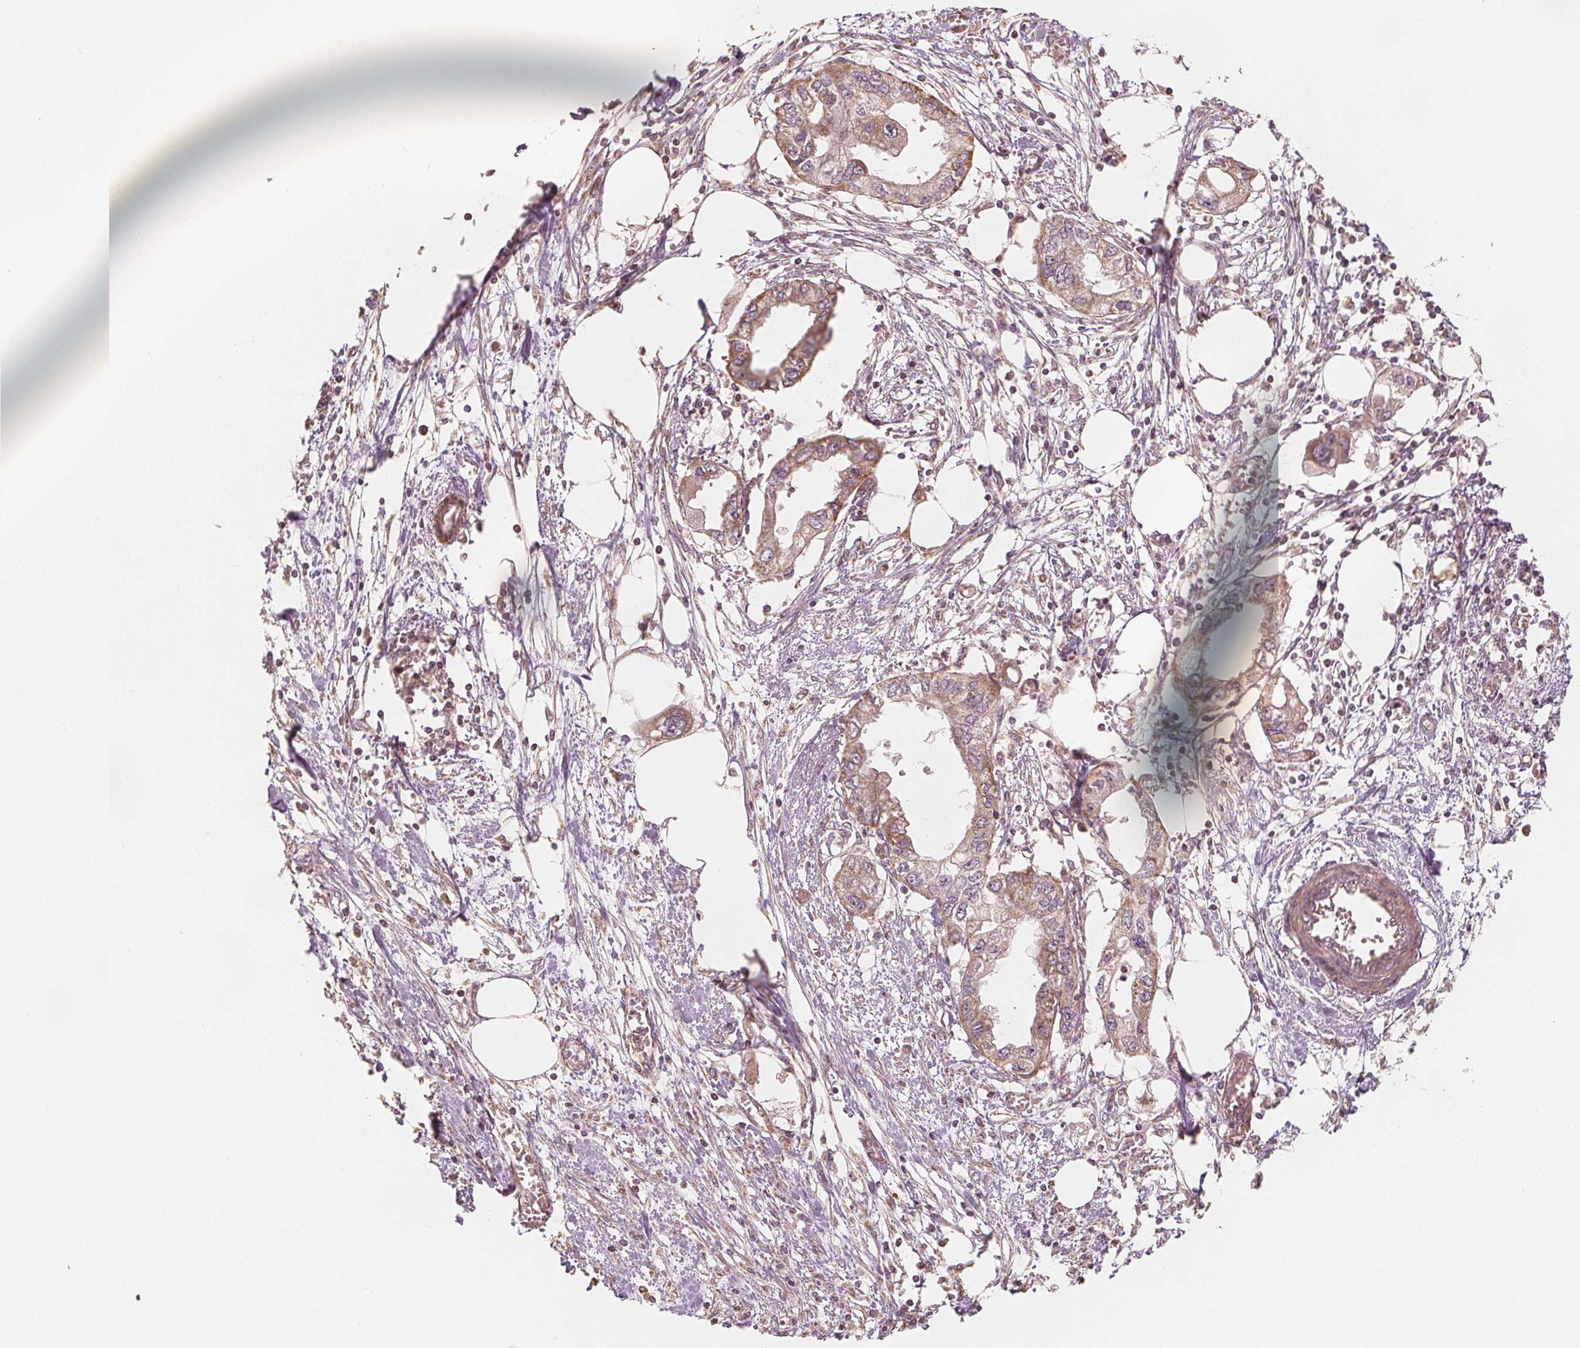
{"staining": {"intensity": "moderate", "quantity": ">75%", "location": "cytoplasmic/membranous"}, "tissue": "endometrial cancer", "cell_type": "Tumor cells", "image_type": "cancer", "snomed": [{"axis": "morphology", "description": "Adenocarcinoma, NOS"}, {"axis": "morphology", "description": "Adenocarcinoma, metastatic, NOS"}, {"axis": "topography", "description": "Adipose tissue"}, {"axis": "topography", "description": "Endometrium"}], "caption": "Protein expression analysis of human endometrial adenocarcinoma reveals moderate cytoplasmic/membranous staining in approximately >75% of tumor cells.", "gene": "PEX26", "patient": {"sex": "female", "age": 67}}